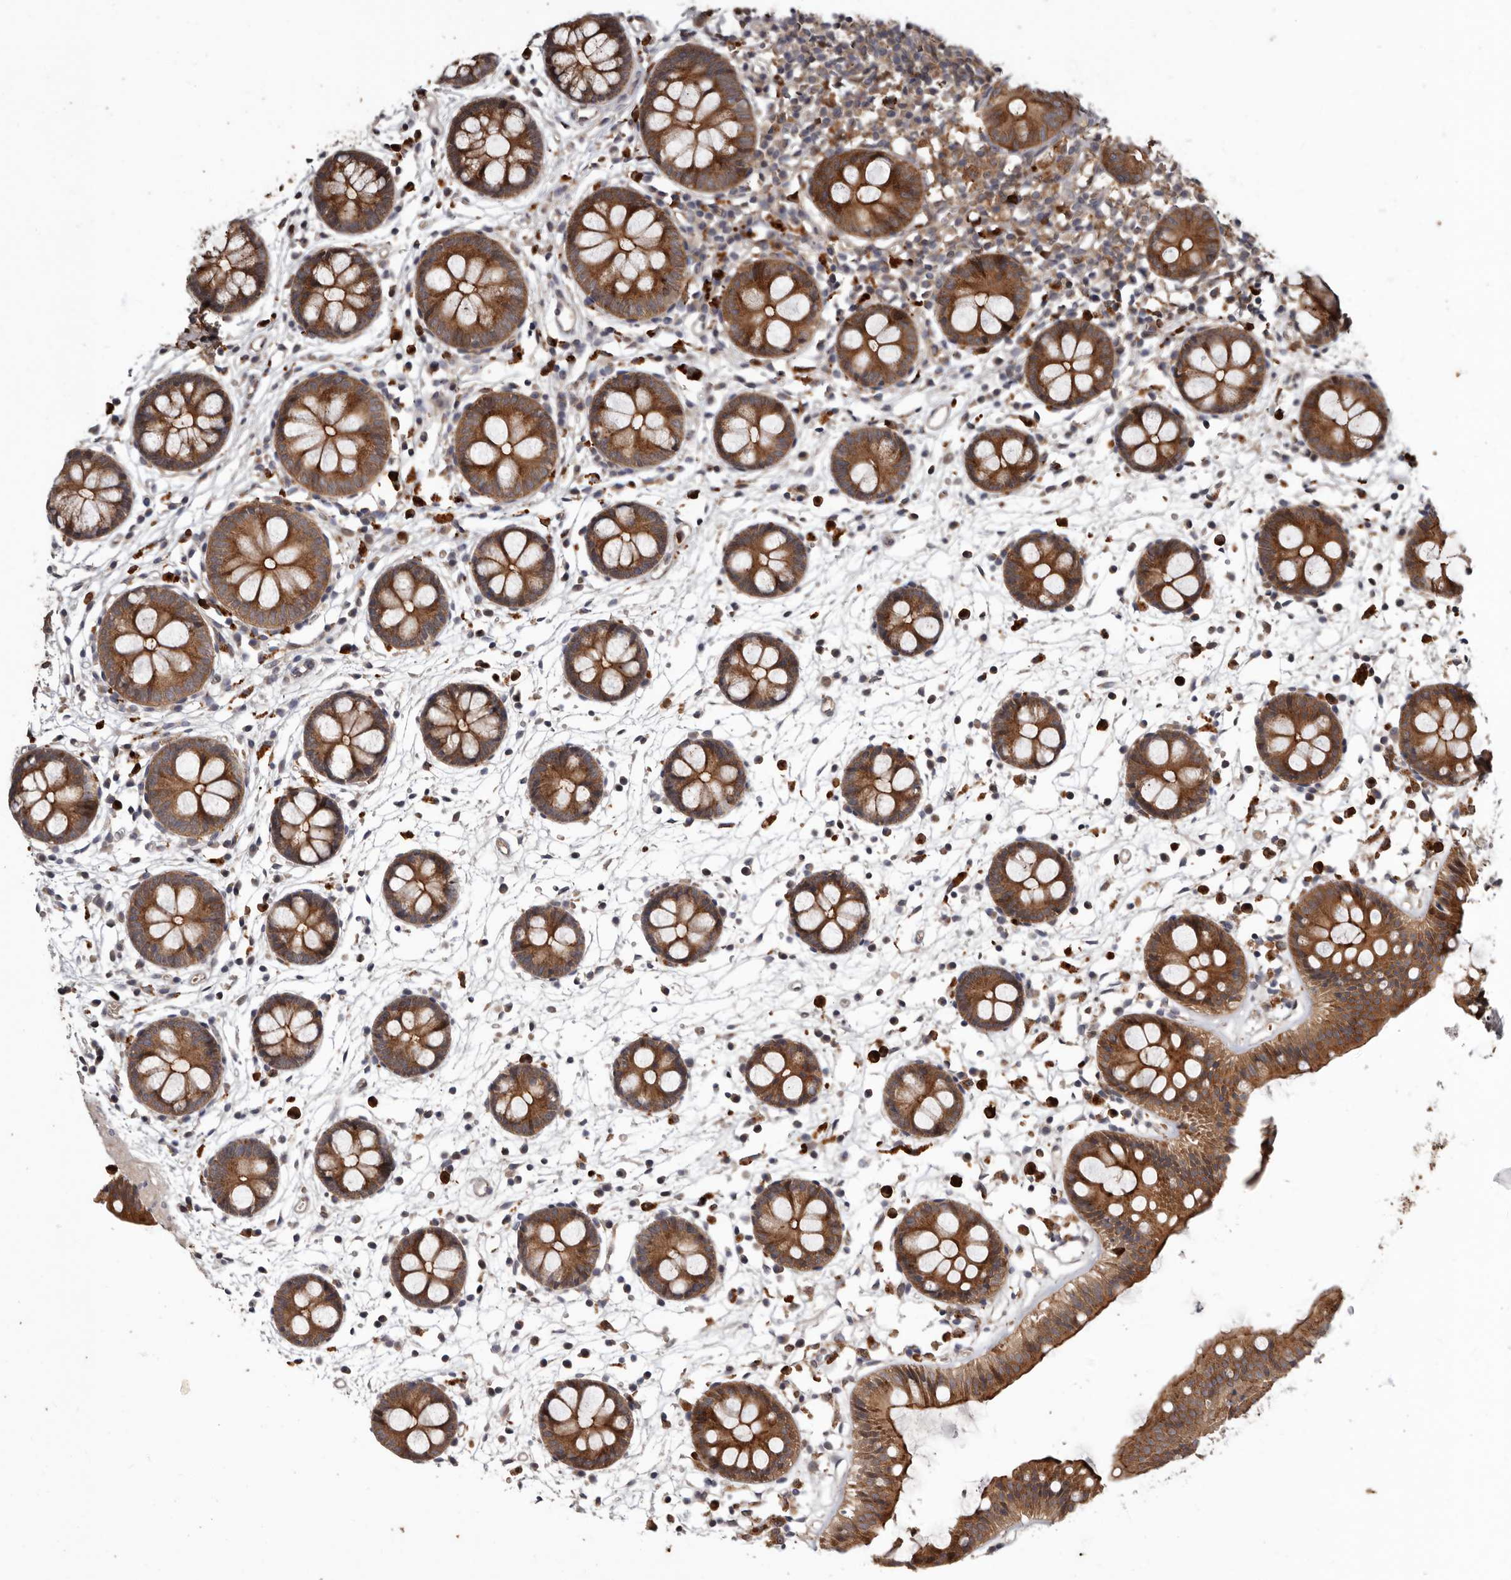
{"staining": {"intensity": "weak", "quantity": ">75%", "location": "cytoplasmic/membranous"}, "tissue": "colon", "cell_type": "Endothelial cells", "image_type": "normal", "snomed": [{"axis": "morphology", "description": "Normal tissue, NOS"}, {"axis": "topography", "description": "Colon"}], "caption": "The histopathology image reveals staining of unremarkable colon, revealing weak cytoplasmic/membranous protein positivity (brown color) within endothelial cells.", "gene": "FGFR4", "patient": {"sex": "male", "age": 56}}